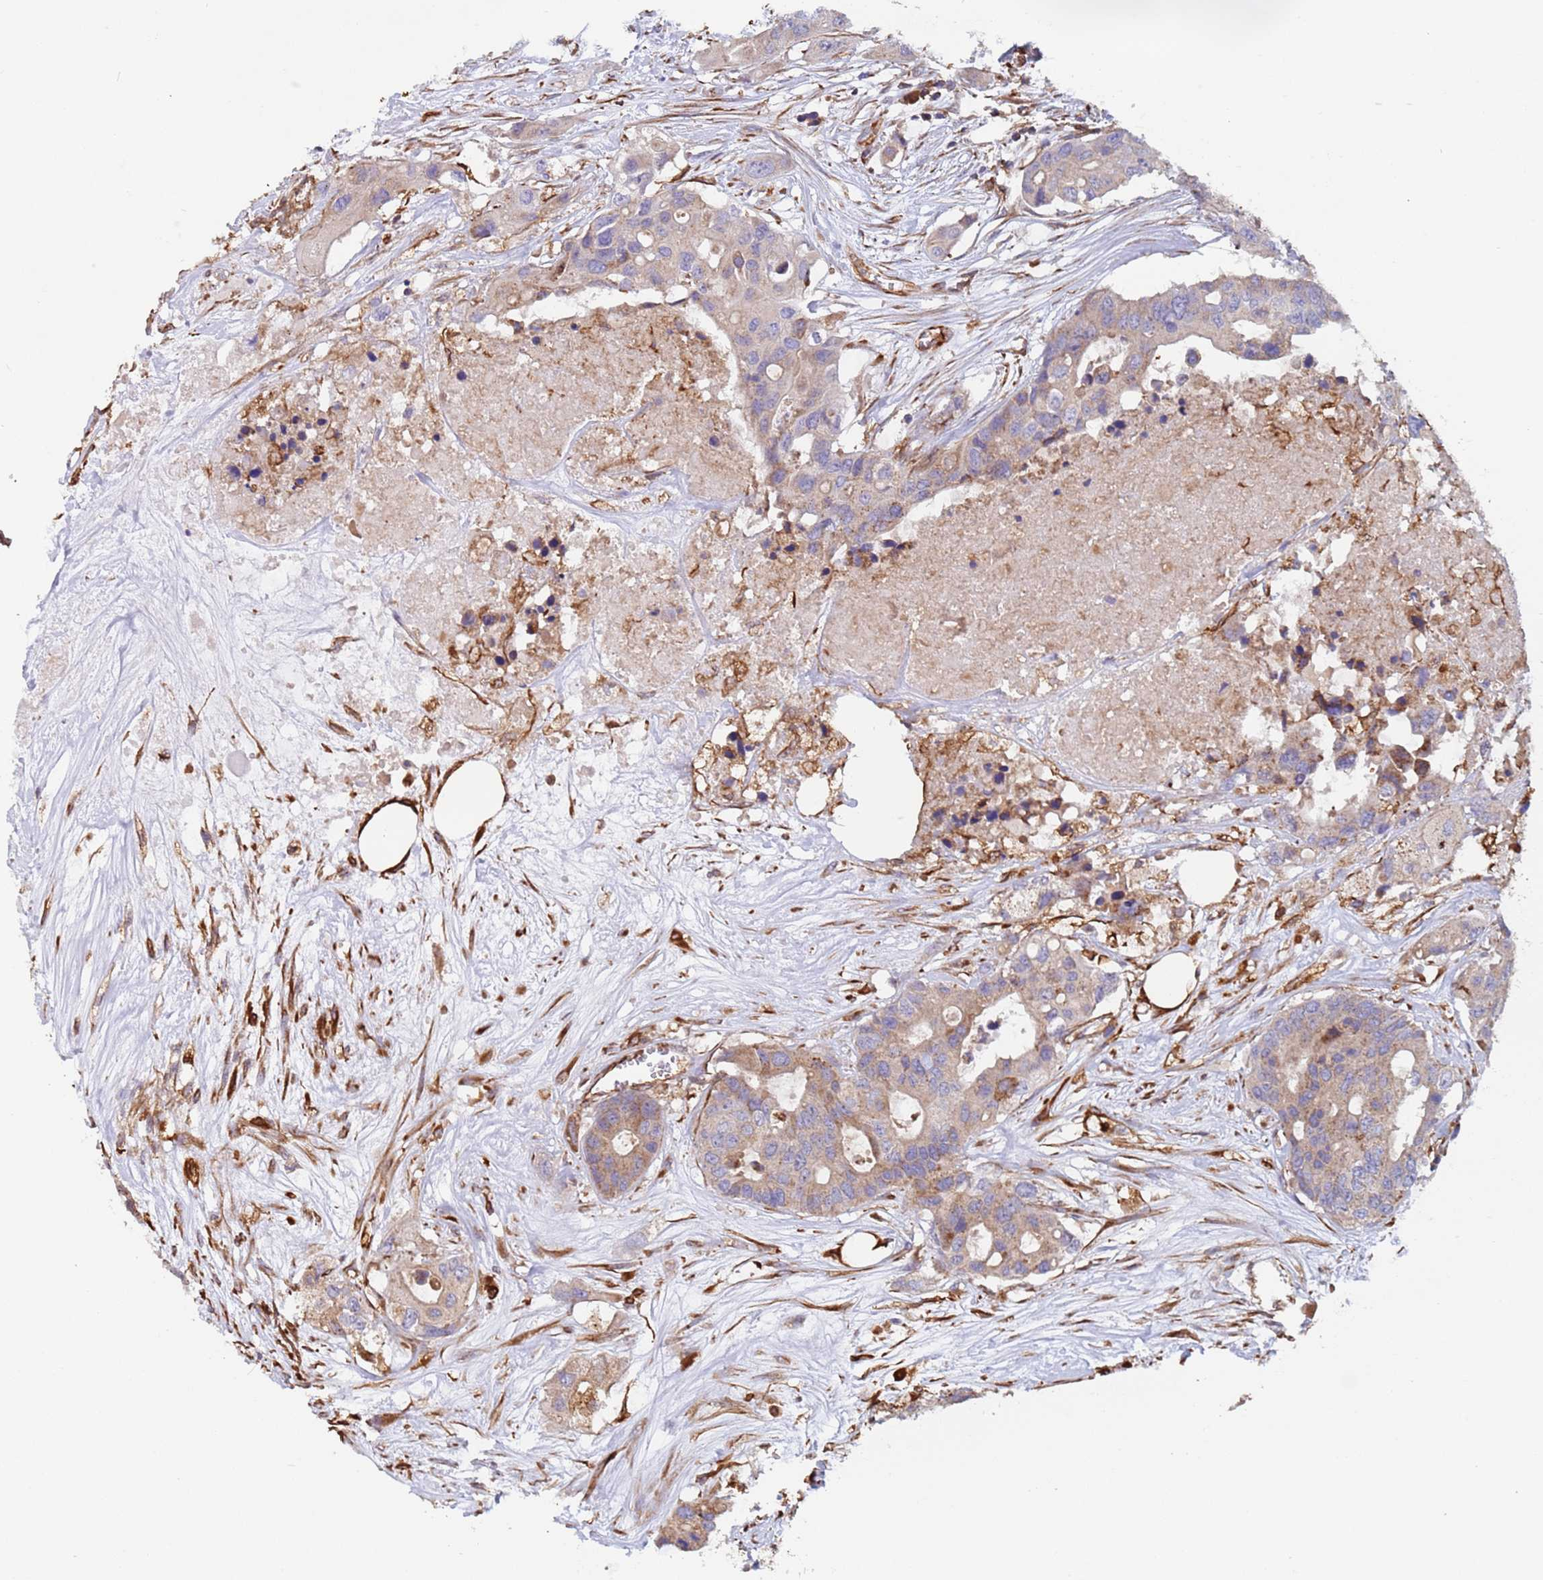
{"staining": {"intensity": "weak", "quantity": "<25%", "location": "cytoplasmic/membranous"}, "tissue": "colorectal cancer", "cell_type": "Tumor cells", "image_type": "cancer", "snomed": [{"axis": "morphology", "description": "Adenocarcinoma, NOS"}, {"axis": "topography", "description": "Colon"}], "caption": "Tumor cells show no significant expression in colorectal cancer.", "gene": "NUDT12", "patient": {"sex": "male", "age": 77}}